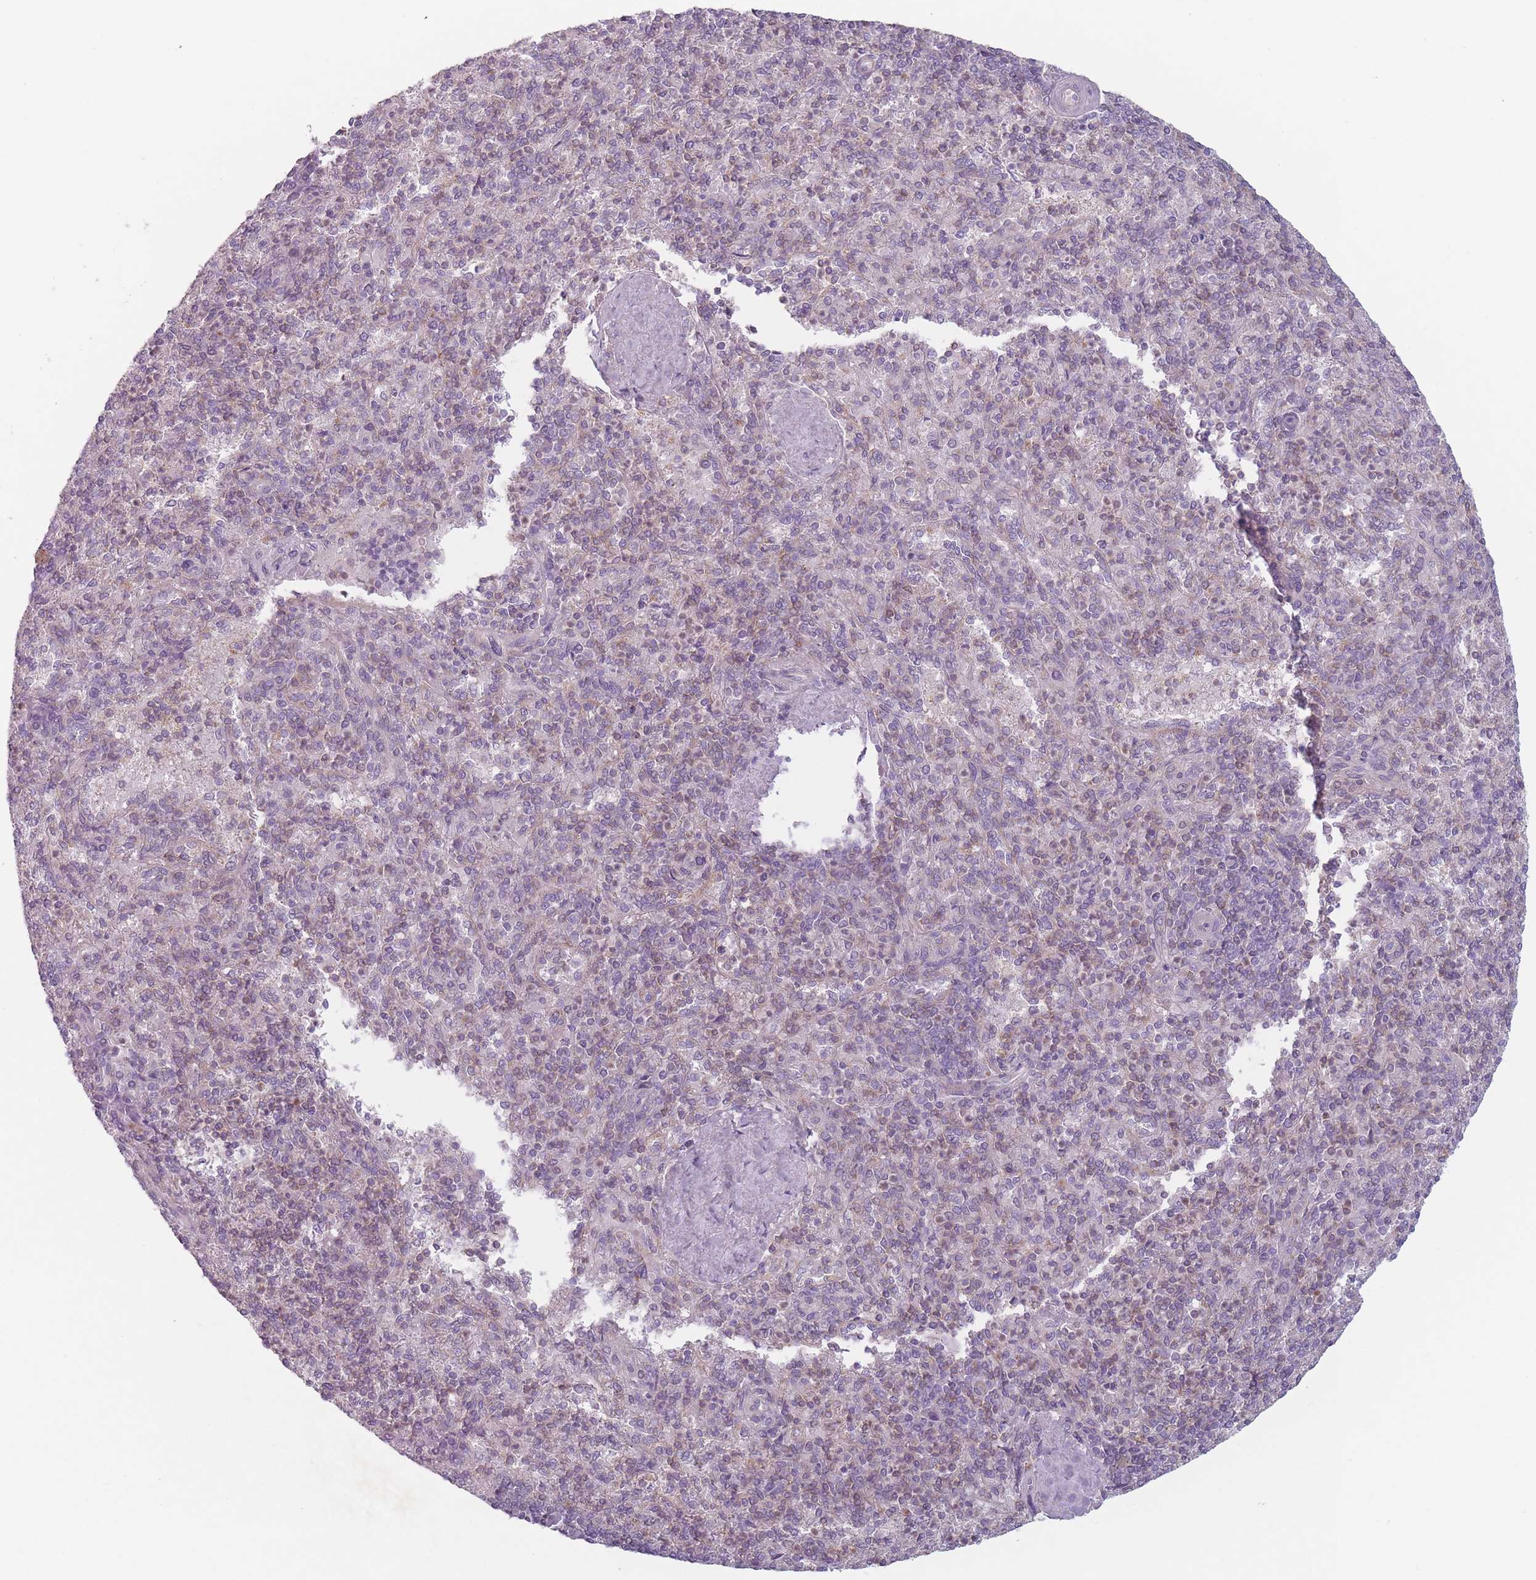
{"staining": {"intensity": "weak", "quantity": "25%-75%", "location": "cytoplasmic/membranous"}, "tissue": "spleen", "cell_type": "Cells in red pulp", "image_type": "normal", "snomed": [{"axis": "morphology", "description": "Normal tissue, NOS"}, {"axis": "topography", "description": "Spleen"}], "caption": "IHC of normal spleen reveals low levels of weak cytoplasmic/membranous positivity in about 25%-75% of cells in red pulp.", "gene": "HSBP1L1", "patient": {"sex": "male", "age": 82}}